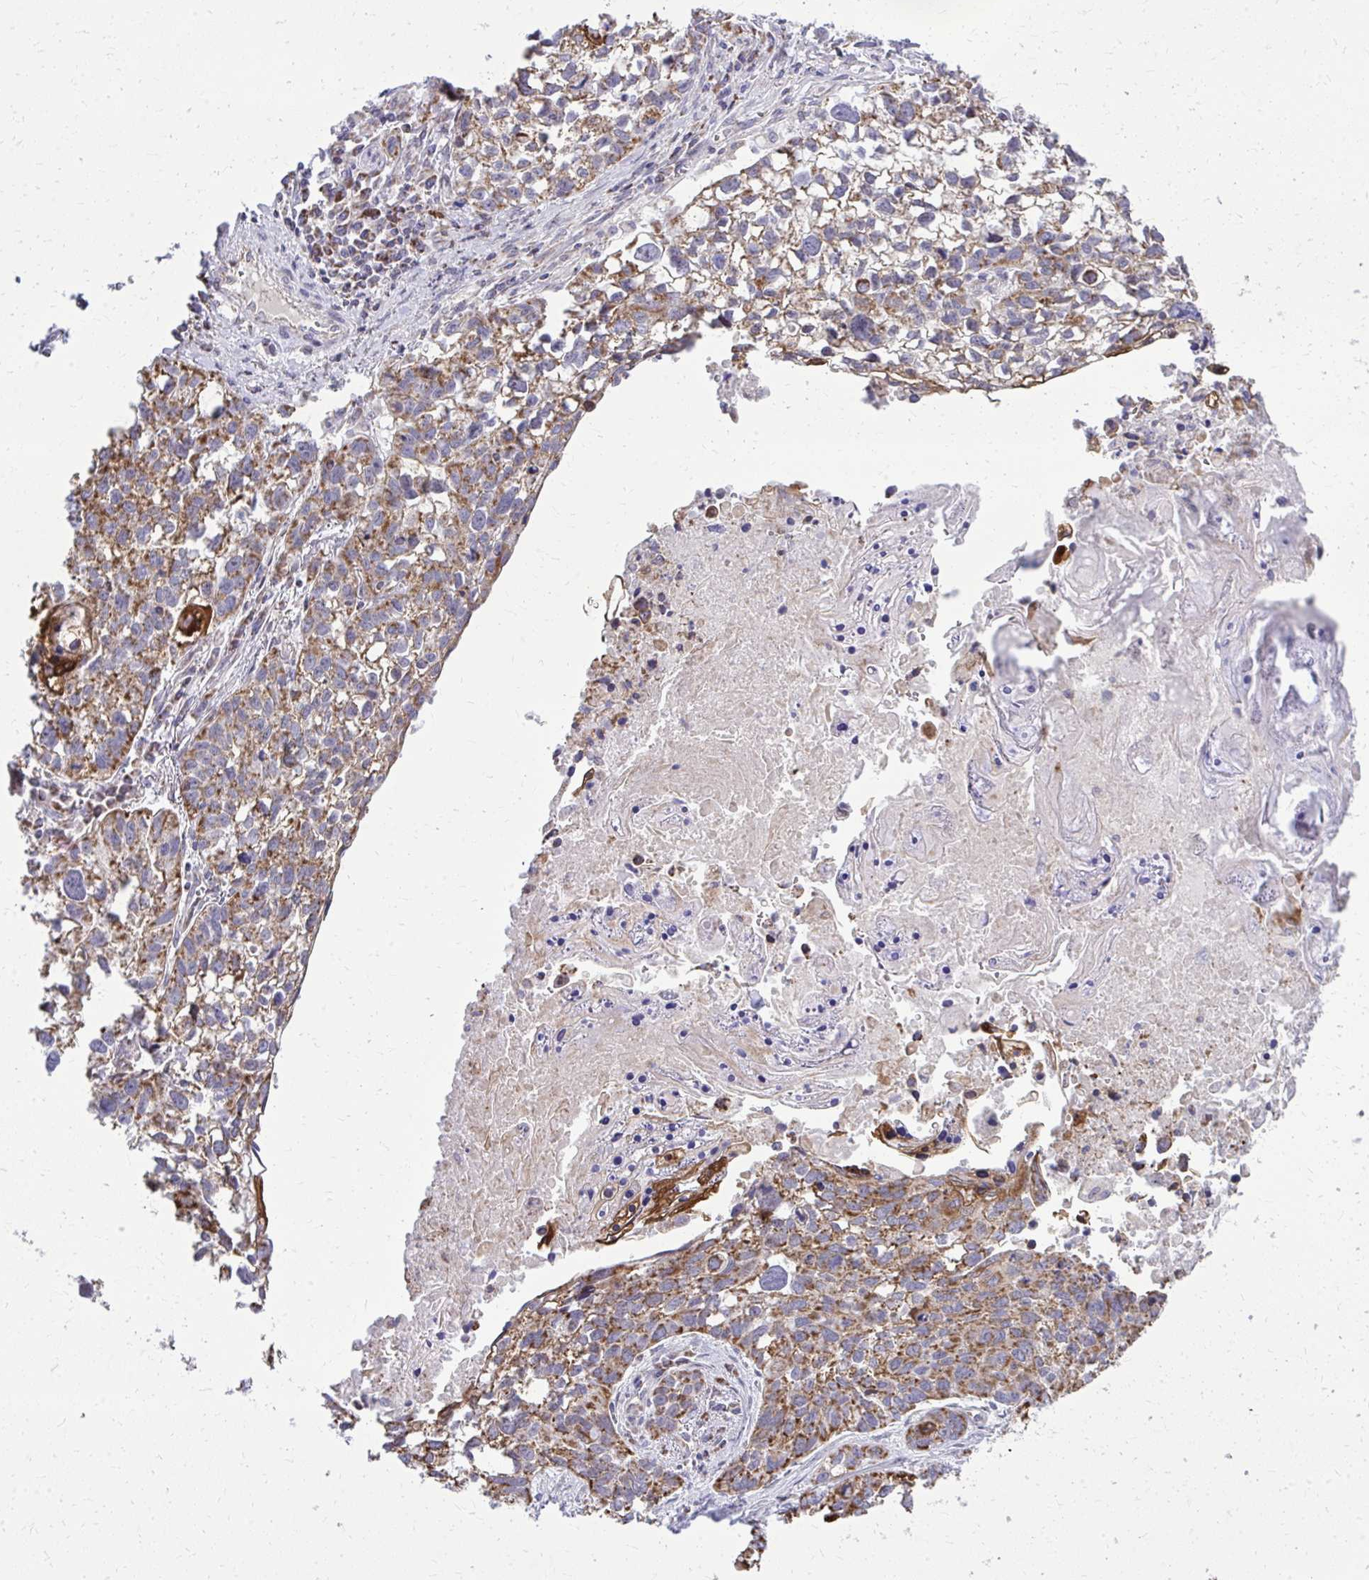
{"staining": {"intensity": "moderate", "quantity": ">75%", "location": "cytoplasmic/membranous"}, "tissue": "lung cancer", "cell_type": "Tumor cells", "image_type": "cancer", "snomed": [{"axis": "morphology", "description": "Squamous cell carcinoma, NOS"}, {"axis": "topography", "description": "Lung"}], "caption": "Immunohistochemistry staining of lung squamous cell carcinoma, which demonstrates medium levels of moderate cytoplasmic/membranous expression in approximately >75% of tumor cells indicating moderate cytoplasmic/membranous protein expression. The staining was performed using DAB (3,3'-diaminobenzidine) (brown) for protein detection and nuclei were counterstained in hematoxylin (blue).", "gene": "ZNF362", "patient": {"sex": "male", "age": 74}}